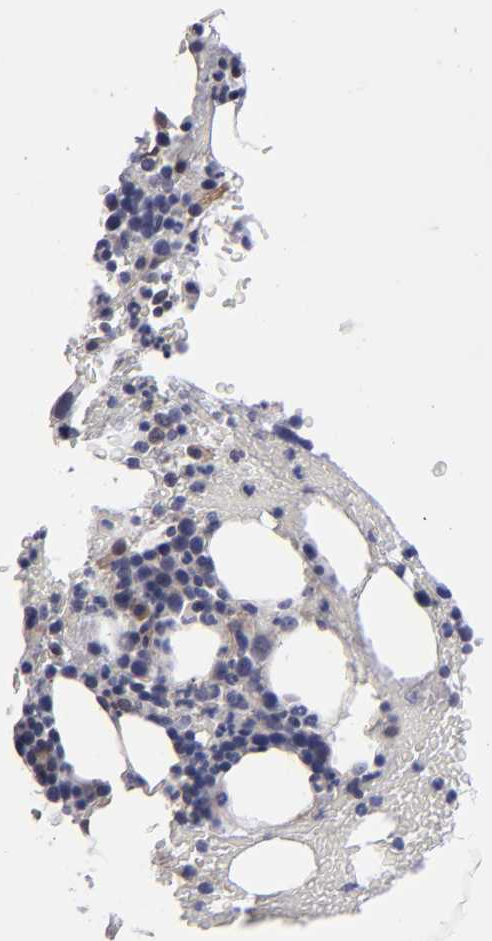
{"staining": {"intensity": "negative", "quantity": "none", "location": "none"}, "tissue": "bone marrow", "cell_type": "Hematopoietic cells", "image_type": "normal", "snomed": [{"axis": "morphology", "description": "Normal tissue, NOS"}, {"axis": "topography", "description": "Bone marrow"}], "caption": "DAB (3,3'-diaminobenzidine) immunohistochemical staining of benign bone marrow reveals no significant positivity in hematopoietic cells.", "gene": "NDRG2", "patient": {"sex": "female", "age": 84}}